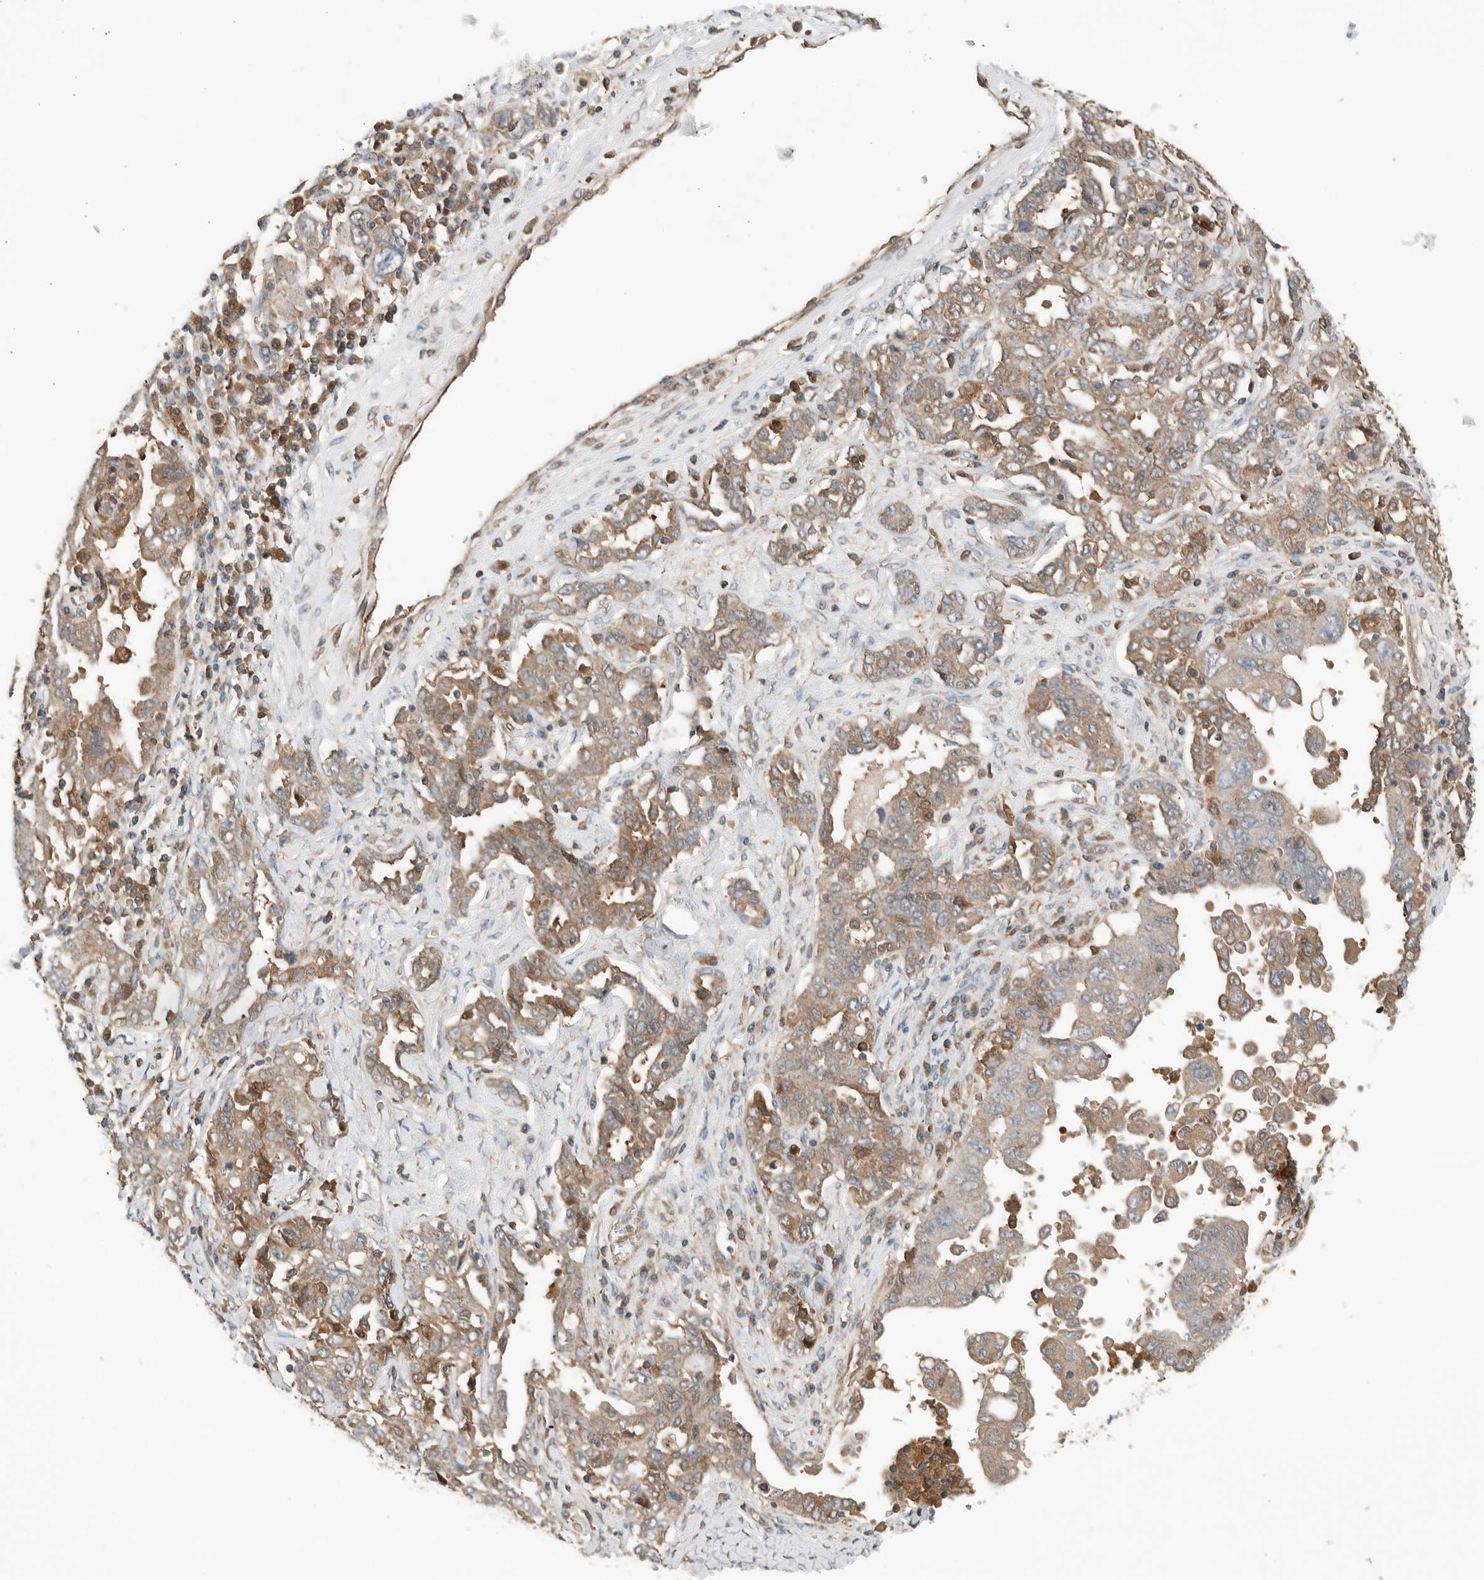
{"staining": {"intensity": "weak", "quantity": ">75%", "location": "cytoplasmic/membranous"}, "tissue": "ovarian cancer", "cell_type": "Tumor cells", "image_type": "cancer", "snomed": [{"axis": "morphology", "description": "Carcinoma, endometroid"}, {"axis": "topography", "description": "Ovary"}], "caption": "Brown immunohistochemical staining in ovarian cancer (endometroid carcinoma) exhibits weak cytoplasmic/membranous staining in approximately >75% of tumor cells. (Stains: DAB in brown, nuclei in blue, Microscopy: brightfield microscopy at high magnification).", "gene": "XPNPEP1", "patient": {"sex": "female", "age": 62}}